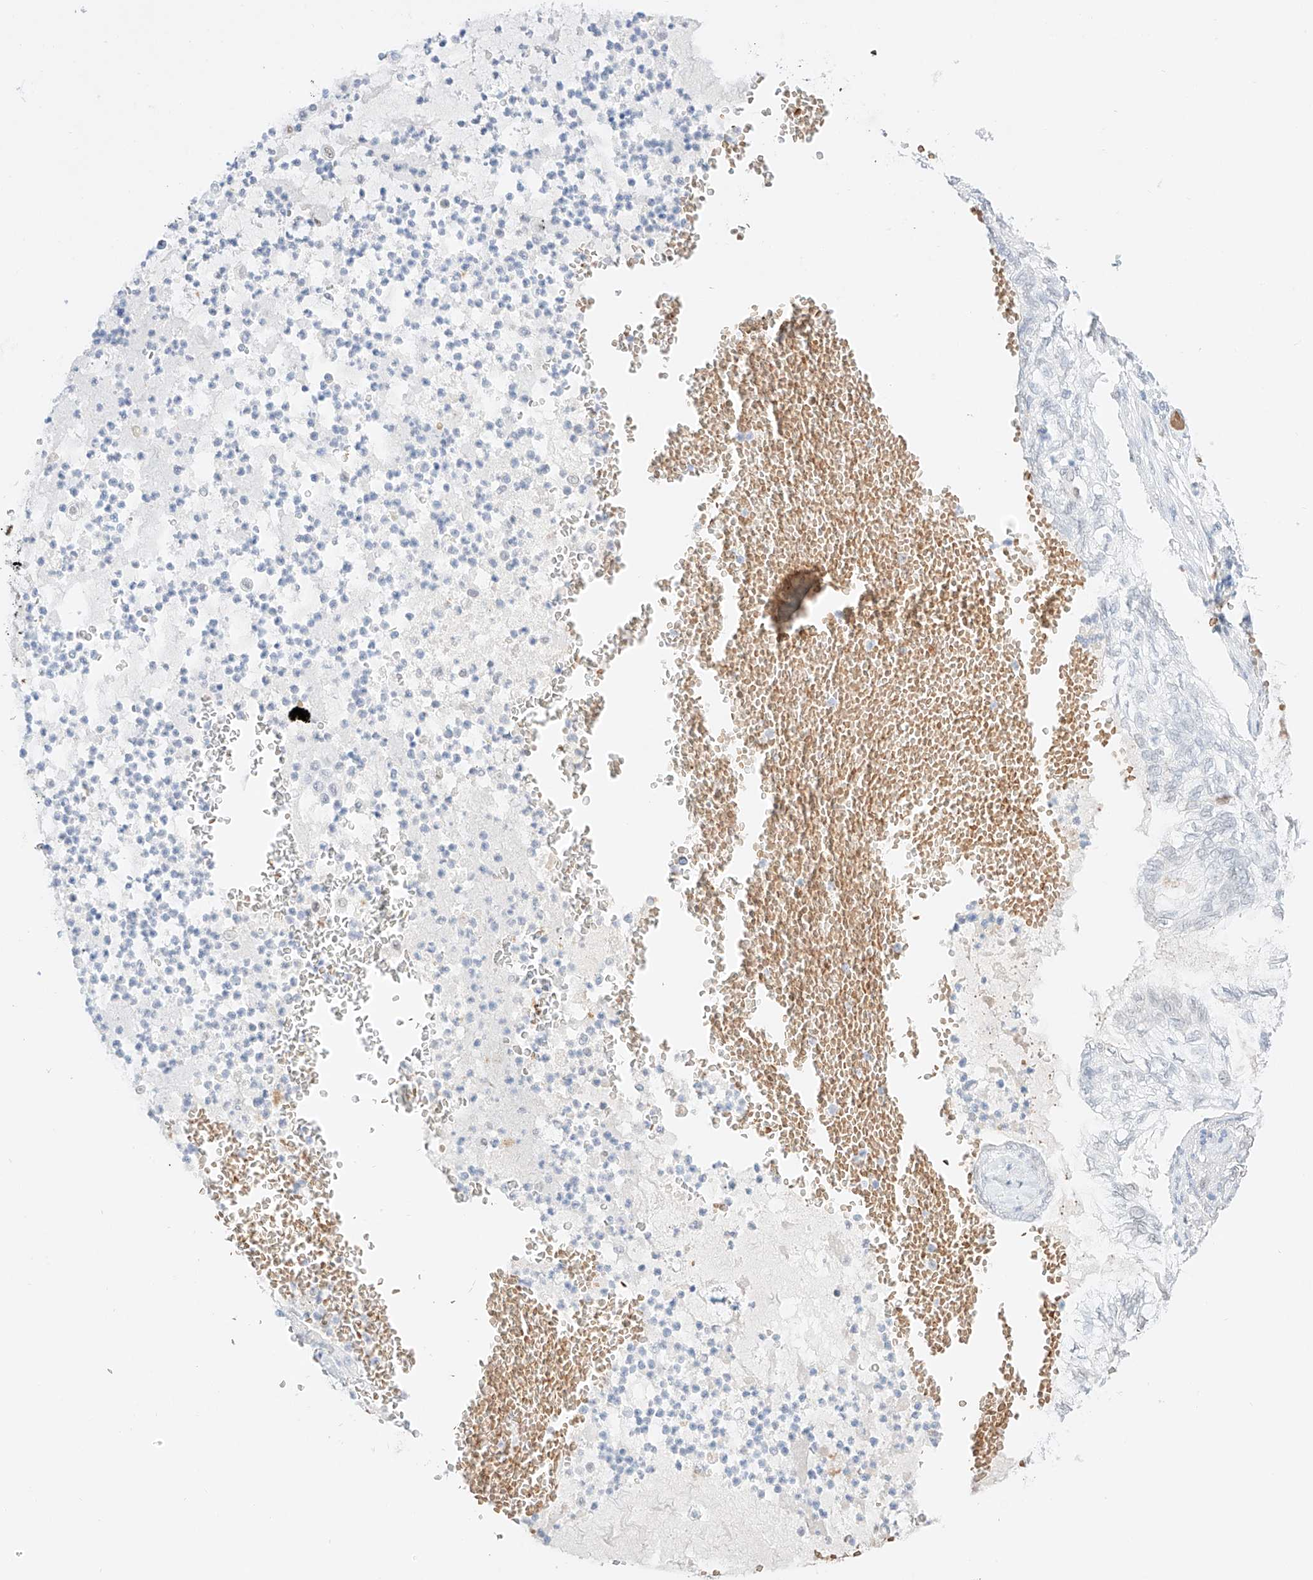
{"staining": {"intensity": "negative", "quantity": "none", "location": "none"}, "tissue": "lung cancer", "cell_type": "Tumor cells", "image_type": "cancer", "snomed": [{"axis": "morphology", "description": "Adenocarcinoma, NOS"}, {"axis": "topography", "description": "Lung"}], "caption": "DAB immunohistochemical staining of human lung adenocarcinoma demonstrates no significant positivity in tumor cells. The staining is performed using DAB (3,3'-diaminobenzidine) brown chromogen with nuclei counter-stained in using hematoxylin.", "gene": "APIP", "patient": {"sex": "female", "age": 70}}